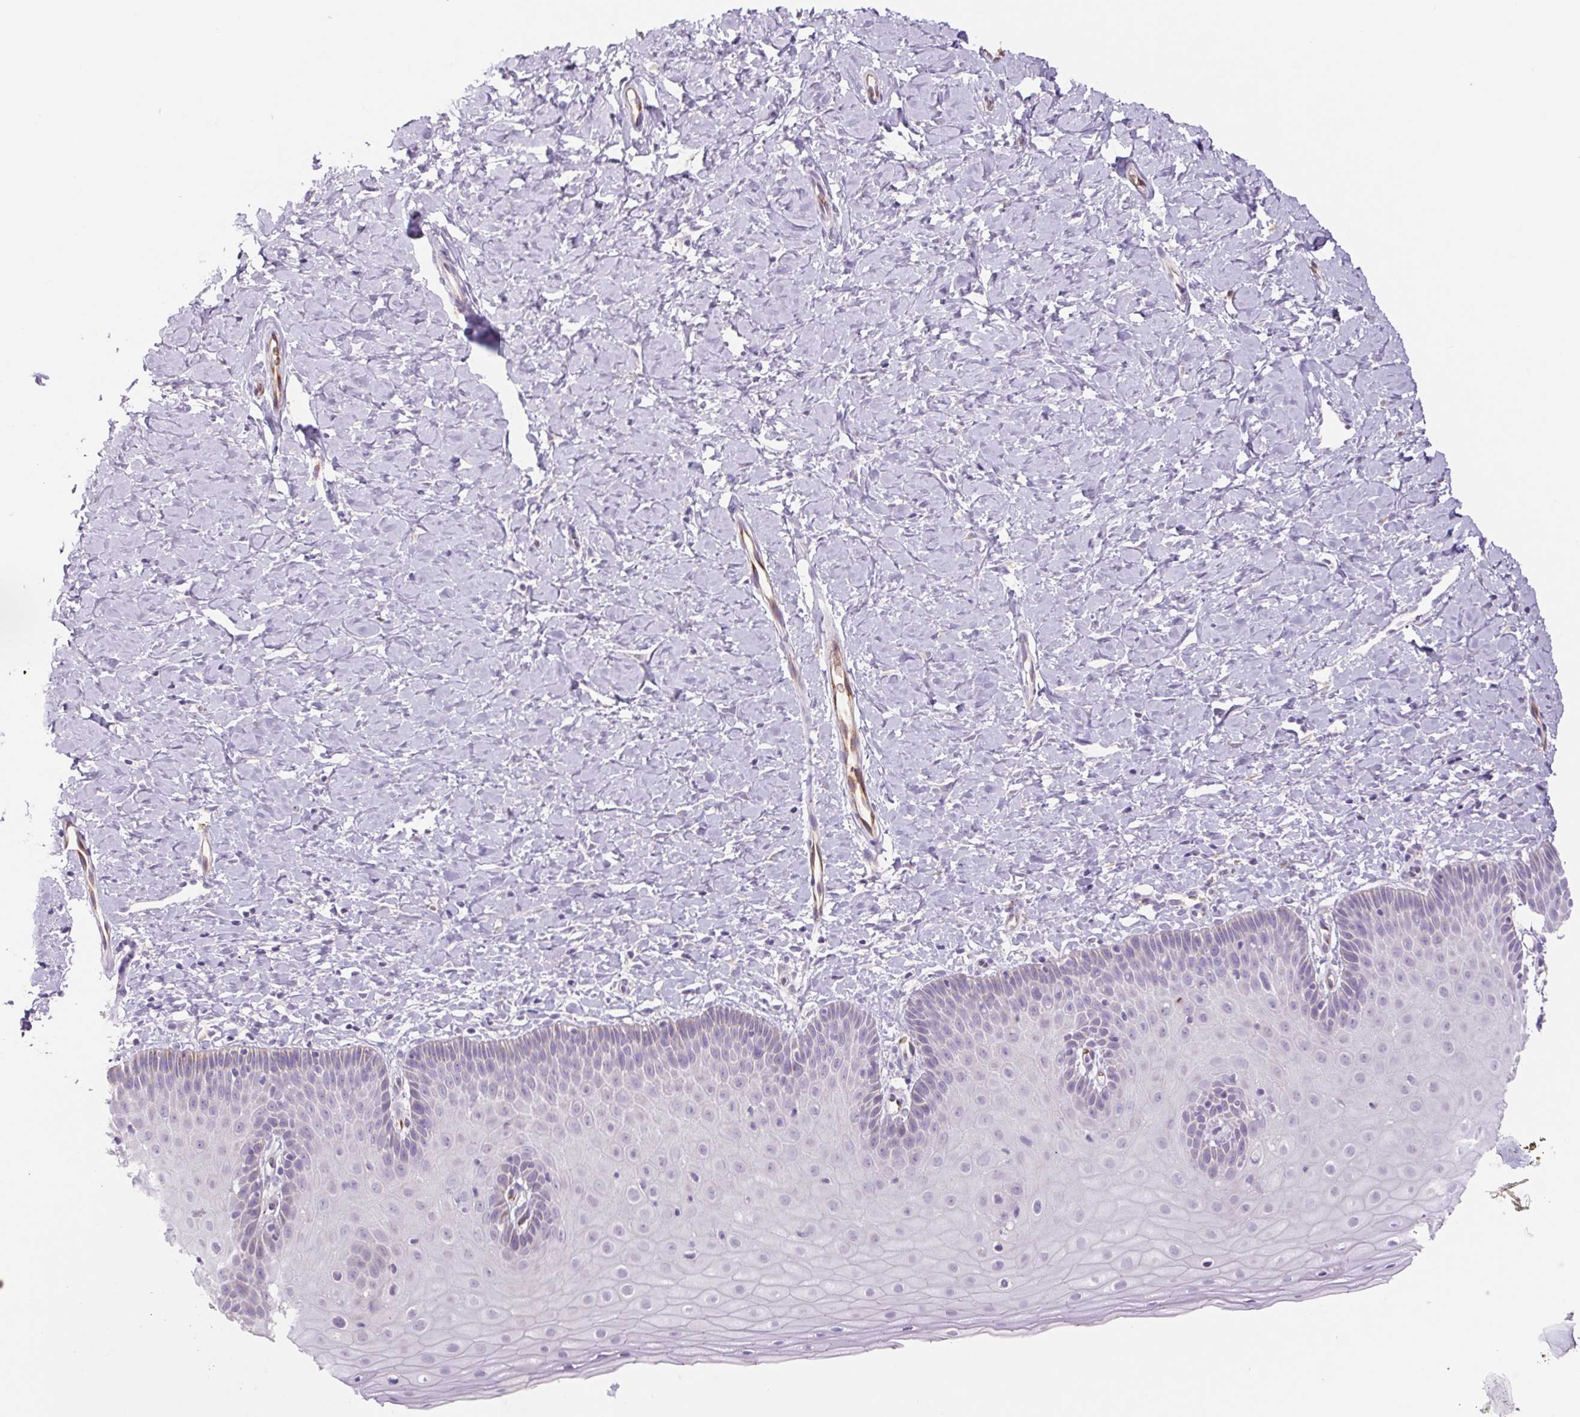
{"staining": {"intensity": "negative", "quantity": "none", "location": "none"}, "tissue": "cervix", "cell_type": "Glandular cells", "image_type": "normal", "snomed": [{"axis": "morphology", "description": "Normal tissue, NOS"}, {"axis": "topography", "description": "Cervix"}], "caption": "Glandular cells show no significant staining in unremarkable cervix. The staining is performed using DAB brown chromogen with nuclei counter-stained in using hematoxylin.", "gene": "IGFL3", "patient": {"sex": "female", "age": 37}}